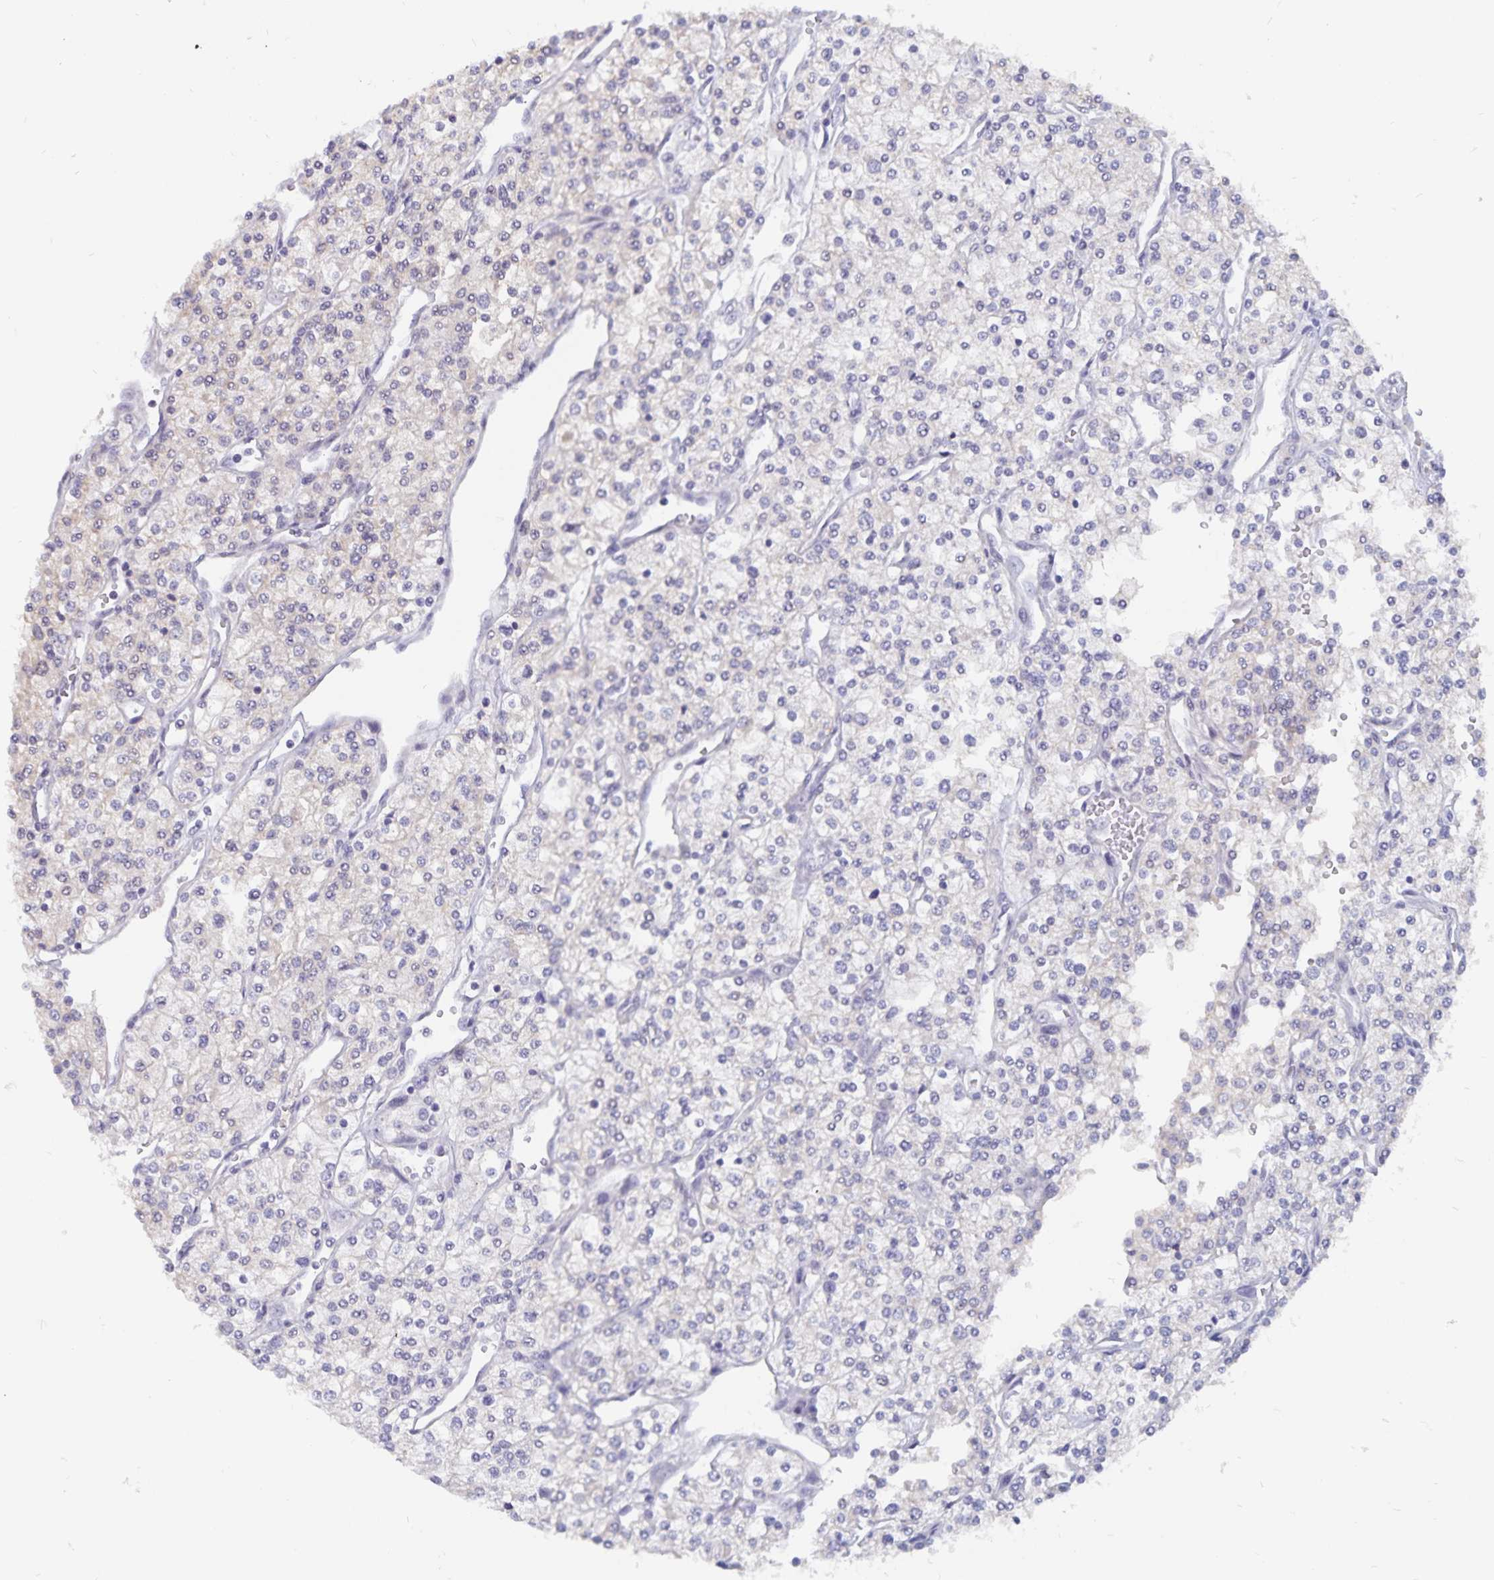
{"staining": {"intensity": "negative", "quantity": "none", "location": "none"}, "tissue": "renal cancer", "cell_type": "Tumor cells", "image_type": "cancer", "snomed": [{"axis": "morphology", "description": "Adenocarcinoma, NOS"}, {"axis": "topography", "description": "Kidney"}], "caption": "Histopathology image shows no protein staining in tumor cells of adenocarcinoma (renal) tissue. (DAB (3,3'-diaminobenzidine) IHC visualized using brightfield microscopy, high magnification).", "gene": "BAG6", "patient": {"sex": "male", "age": 80}}